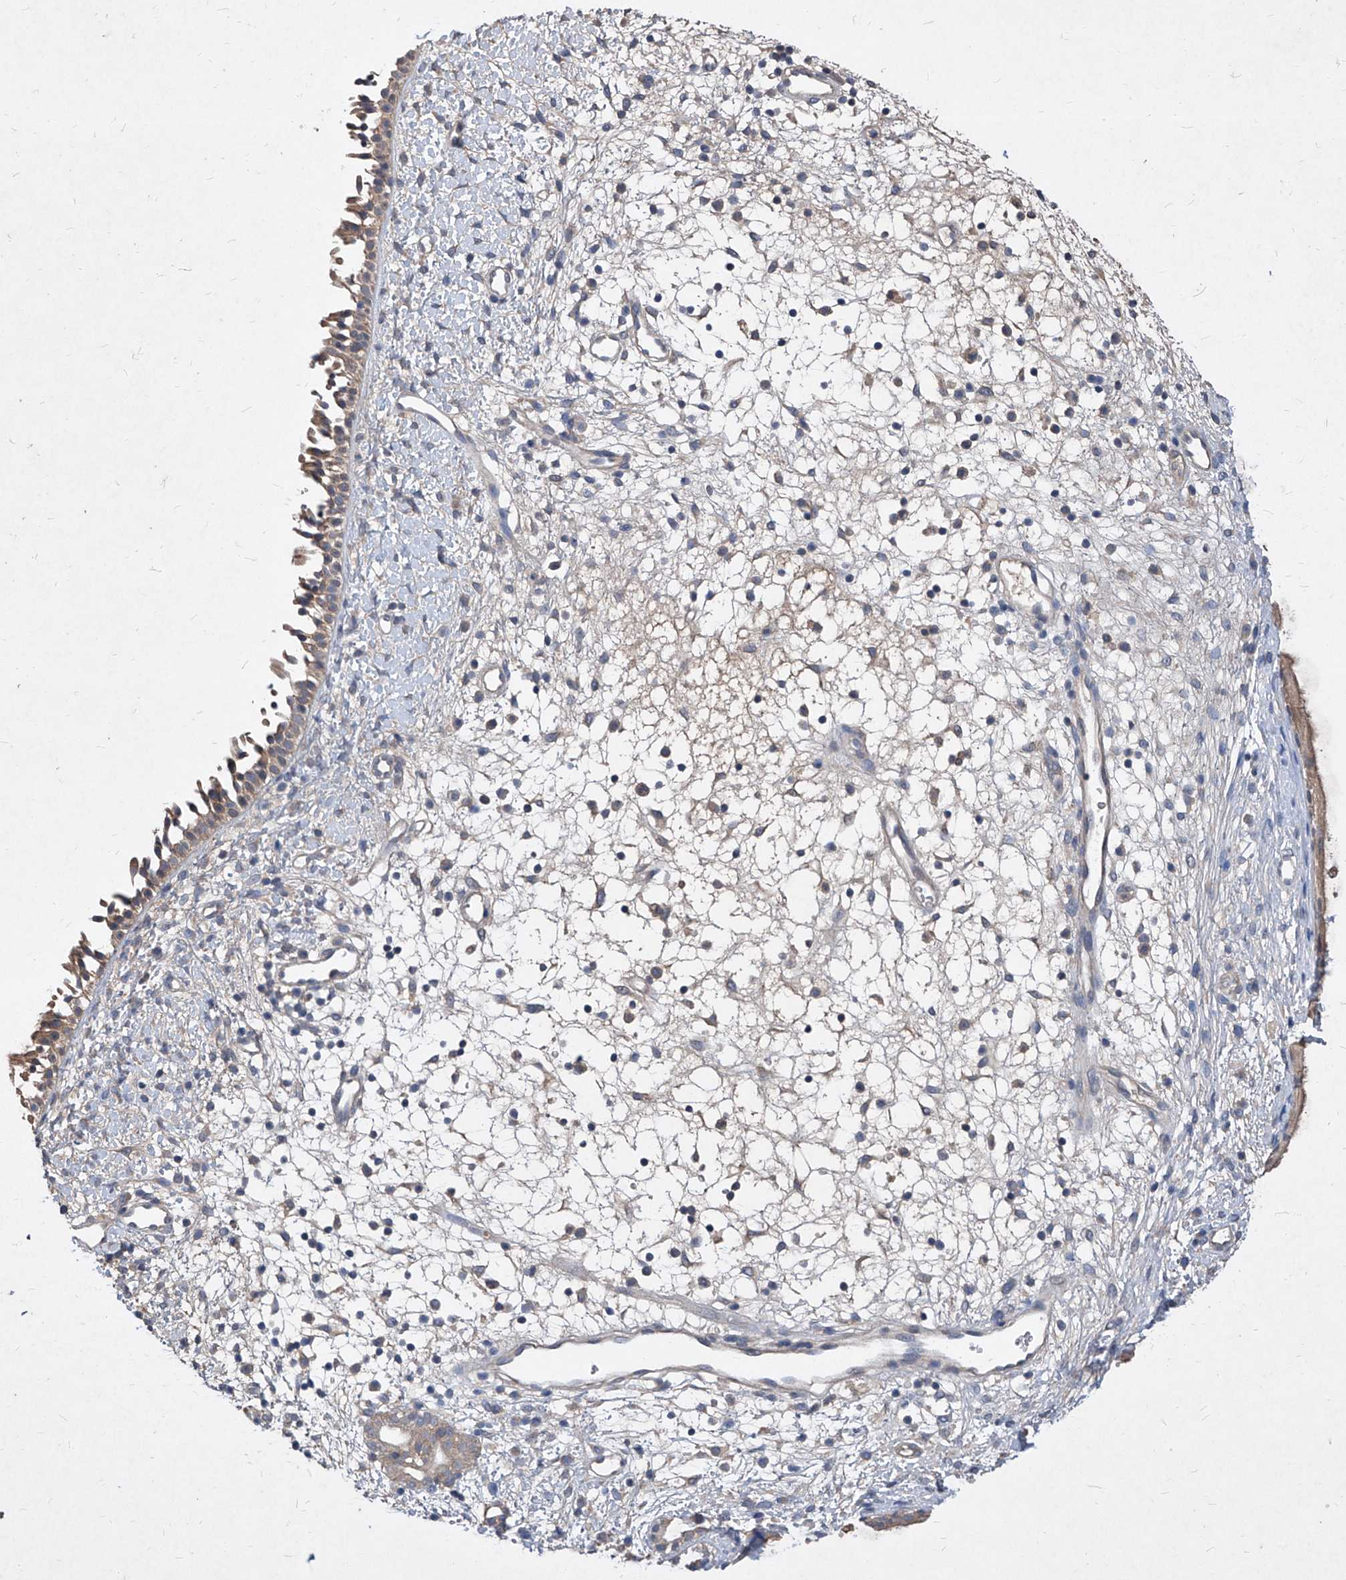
{"staining": {"intensity": "moderate", "quantity": ">75%", "location": "cytoplasmic/membranous"}, "tissue": "nasopharynx", "cell_type": "Respiratory epithelial cells", "image_type": "normal", "snomed": [{"axis": "morphology", "description": "Normal tissue, NOS"}, {"axis": "topography", "description": "Nasopharynx"}], "caption": "Immunohistochemical staining of benign human nasopharynx shows medium levels of moderate cytoplasmic/membranous positivity in approximately >75% of respiratory epithelial cells. (Brightfield microscopy of DAB IHC at high magnification).", "gene": "SYNGR1", "patient": {"sex": "male", "age": 22}}